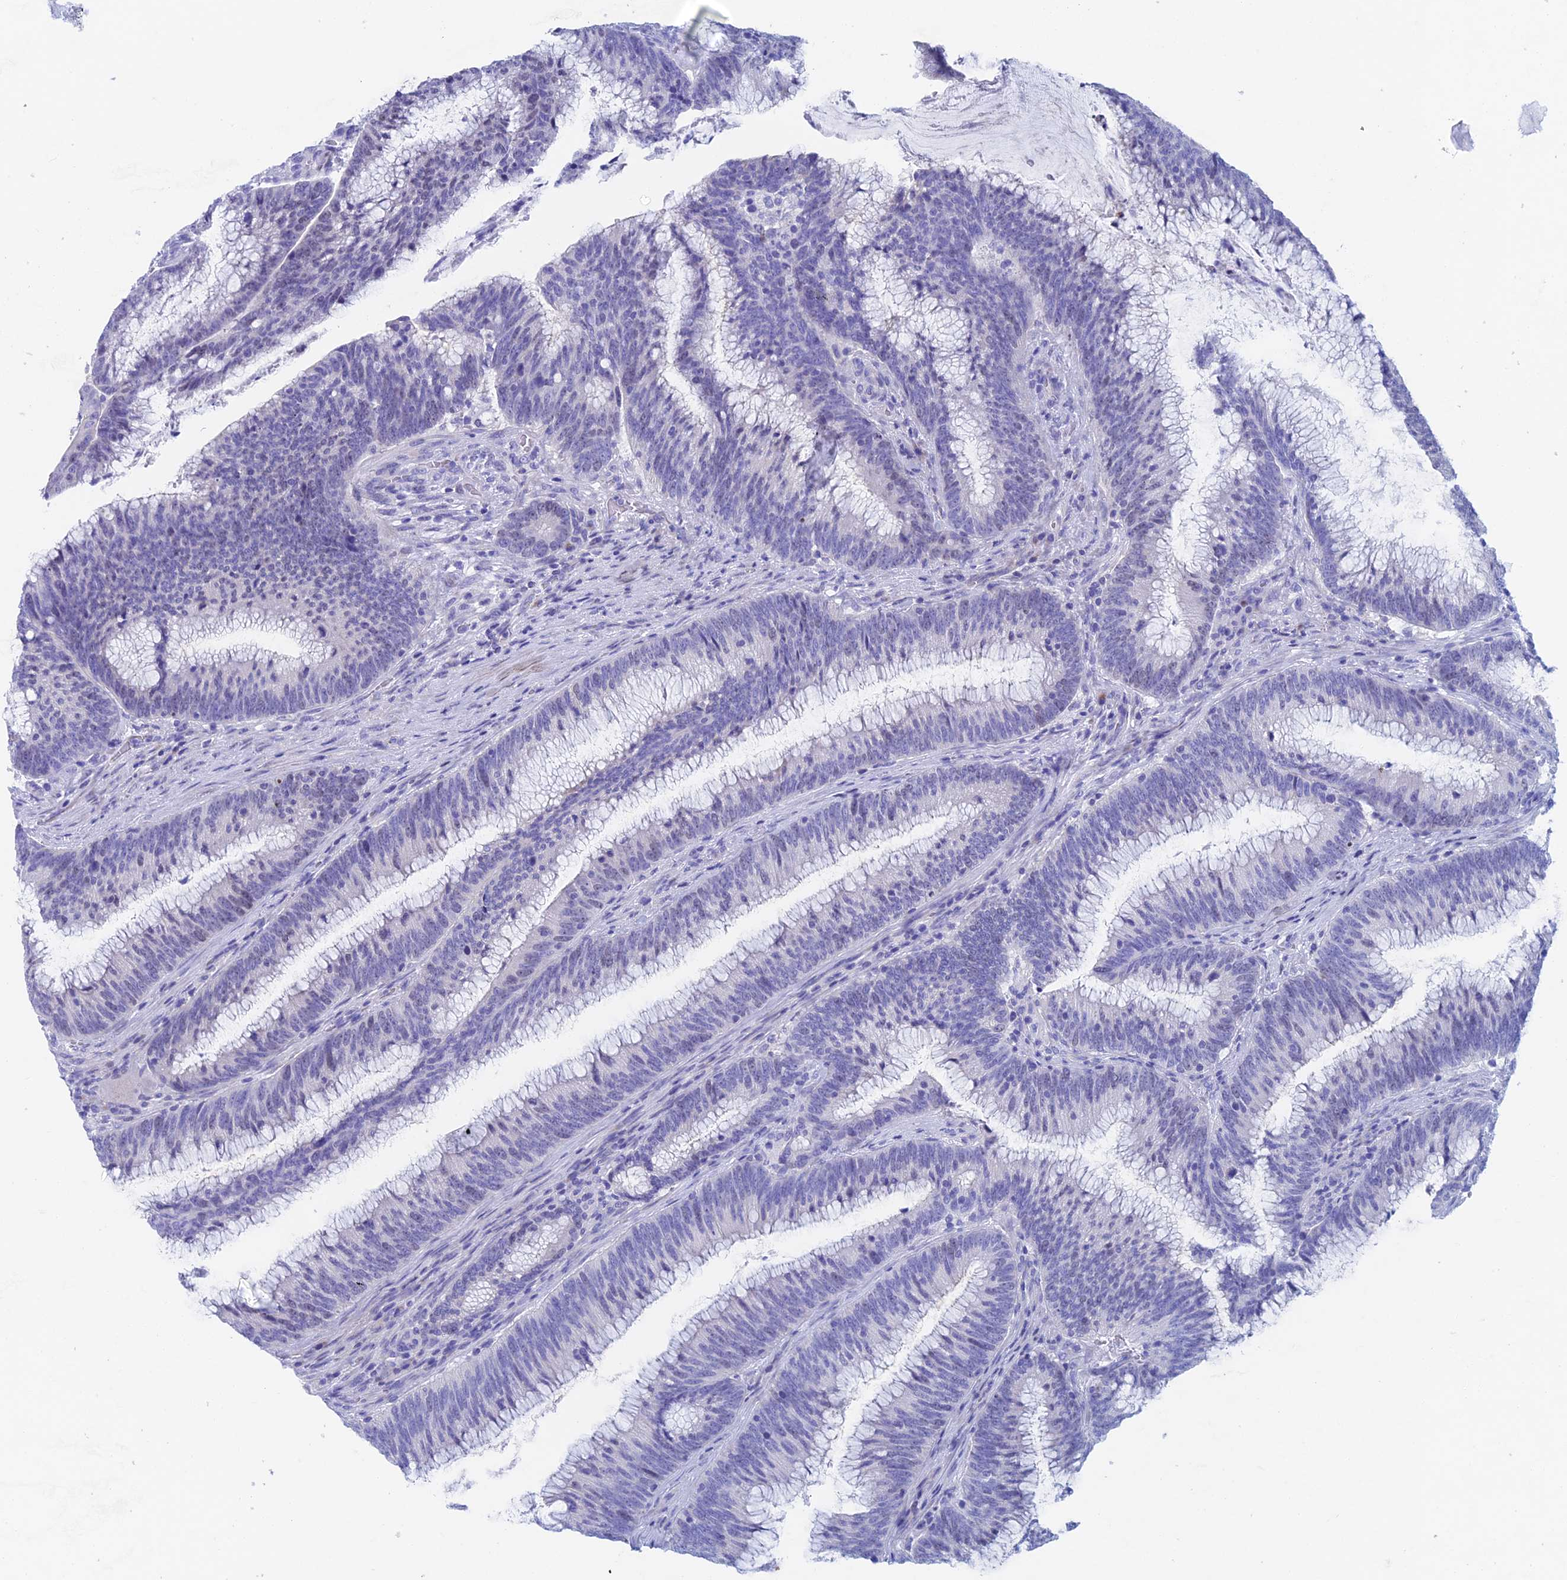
{"staining": {"intensity": "negative", "quantity": "none", "location": "none"}, "tissue": "colorectal cancer", "cell_type": "Tumor cells", "image_type": "cancer", "snomed": [{"axis": "morphology", "description": "Adenocarcinoma, NOS"}, {"axis": "topography", "description": "Rectum"}], "caption": "Immunohistochemistry of colorectal cancer (adenocarcinoma) shows no positivity in tumor cells.", "gene": "PSMC3IP", "patient": {"sex": "female", "age": 77}}